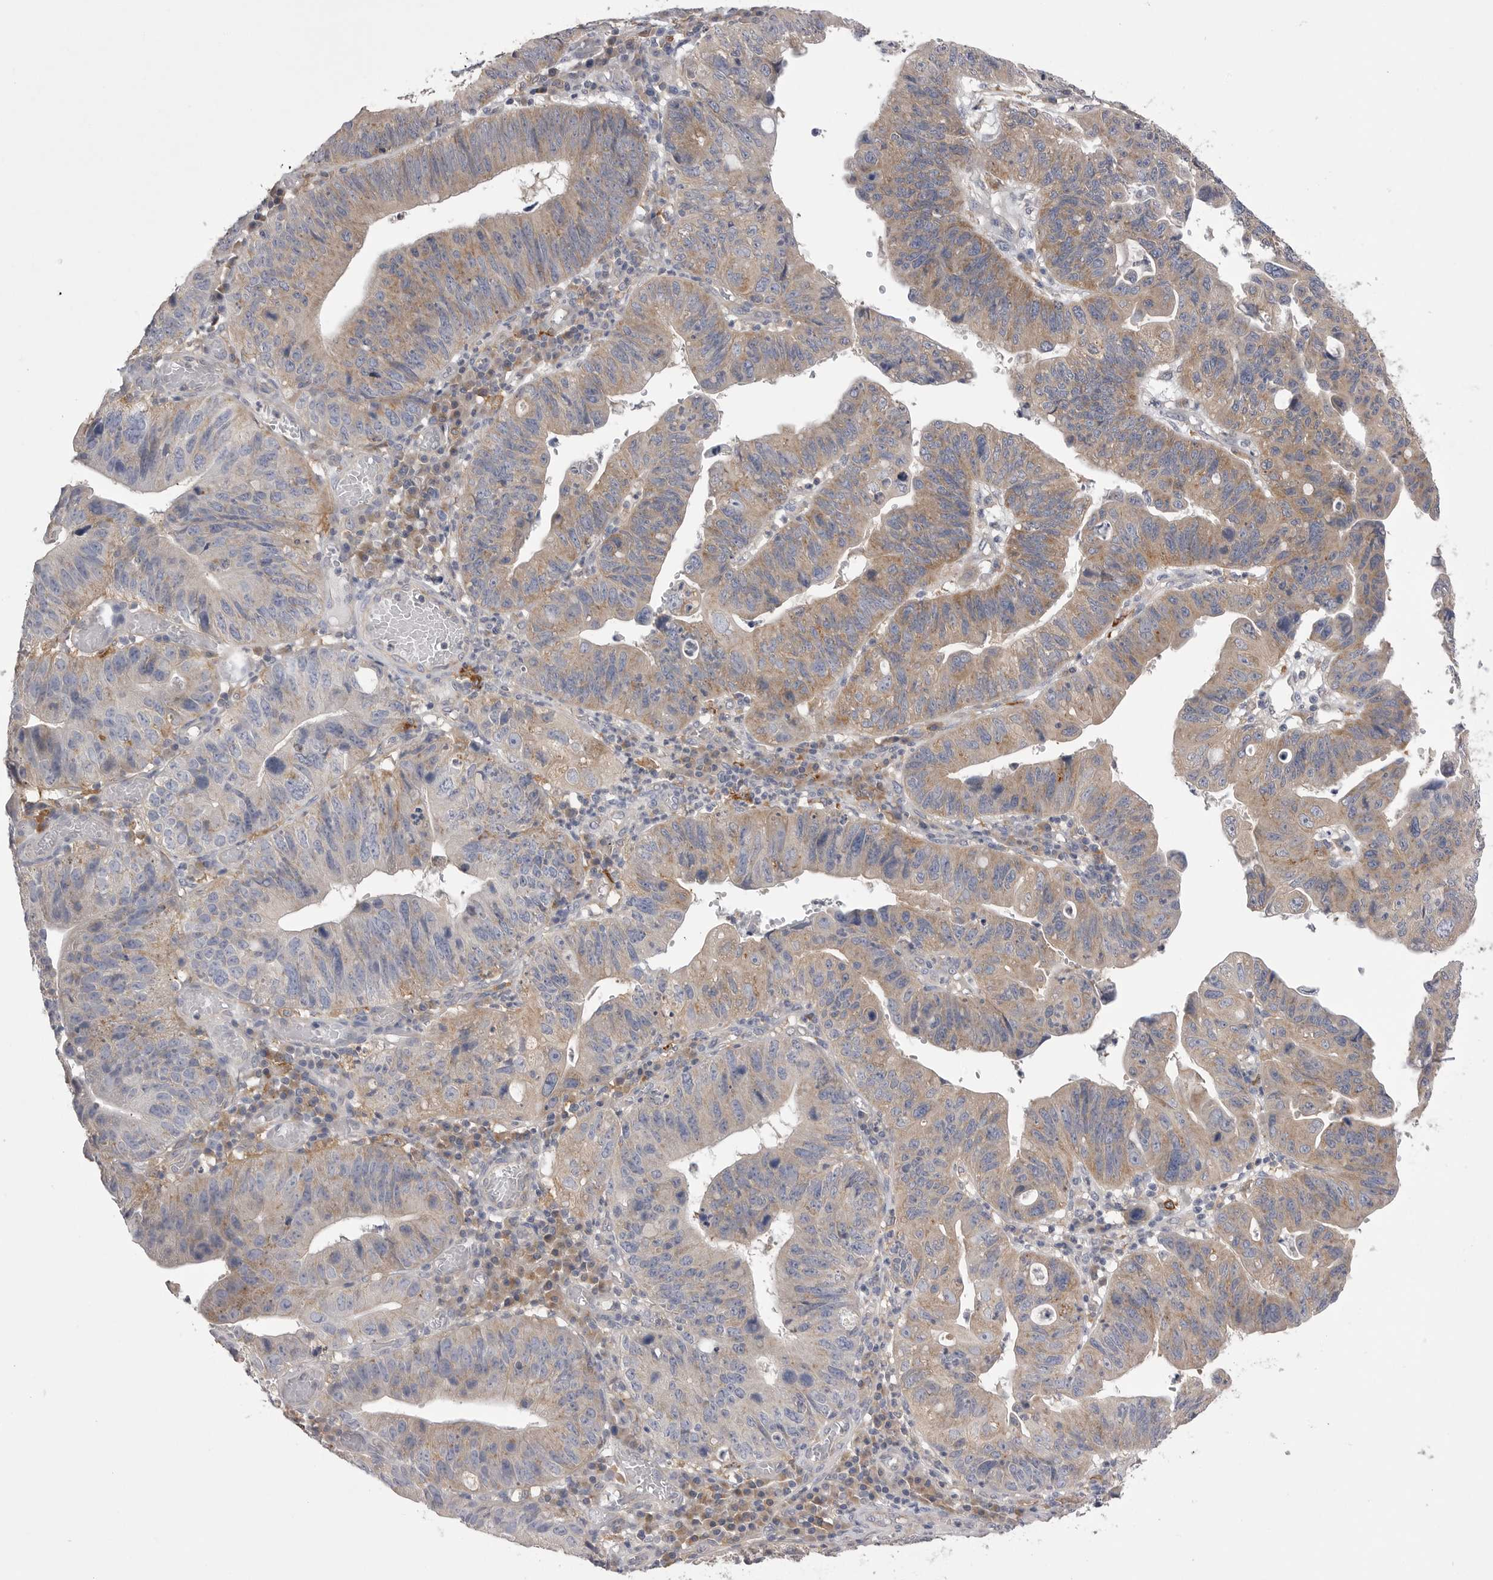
{"staining": {"intensity": "weak", "quantity": "25%-75%", "location": "cytoplasmic/membranous"}, "tissue": "stomach cancer", "cell_type": "Tumor cells", "image_type": "cancer", "snomed": [{"axis": "morphology", "description": "Adenocarcinoma, NOS"}, {"axis": "topography", "description": "Stomach"}], "caption": "Protein analysis of stomach adenocarcinoma tissue demonstrates weak cytoplasmic/membranous staining in approximately 25%-75% of tumor cells.", "gene": "VAC14", "patient": {"sex": "male", "age": 59}}